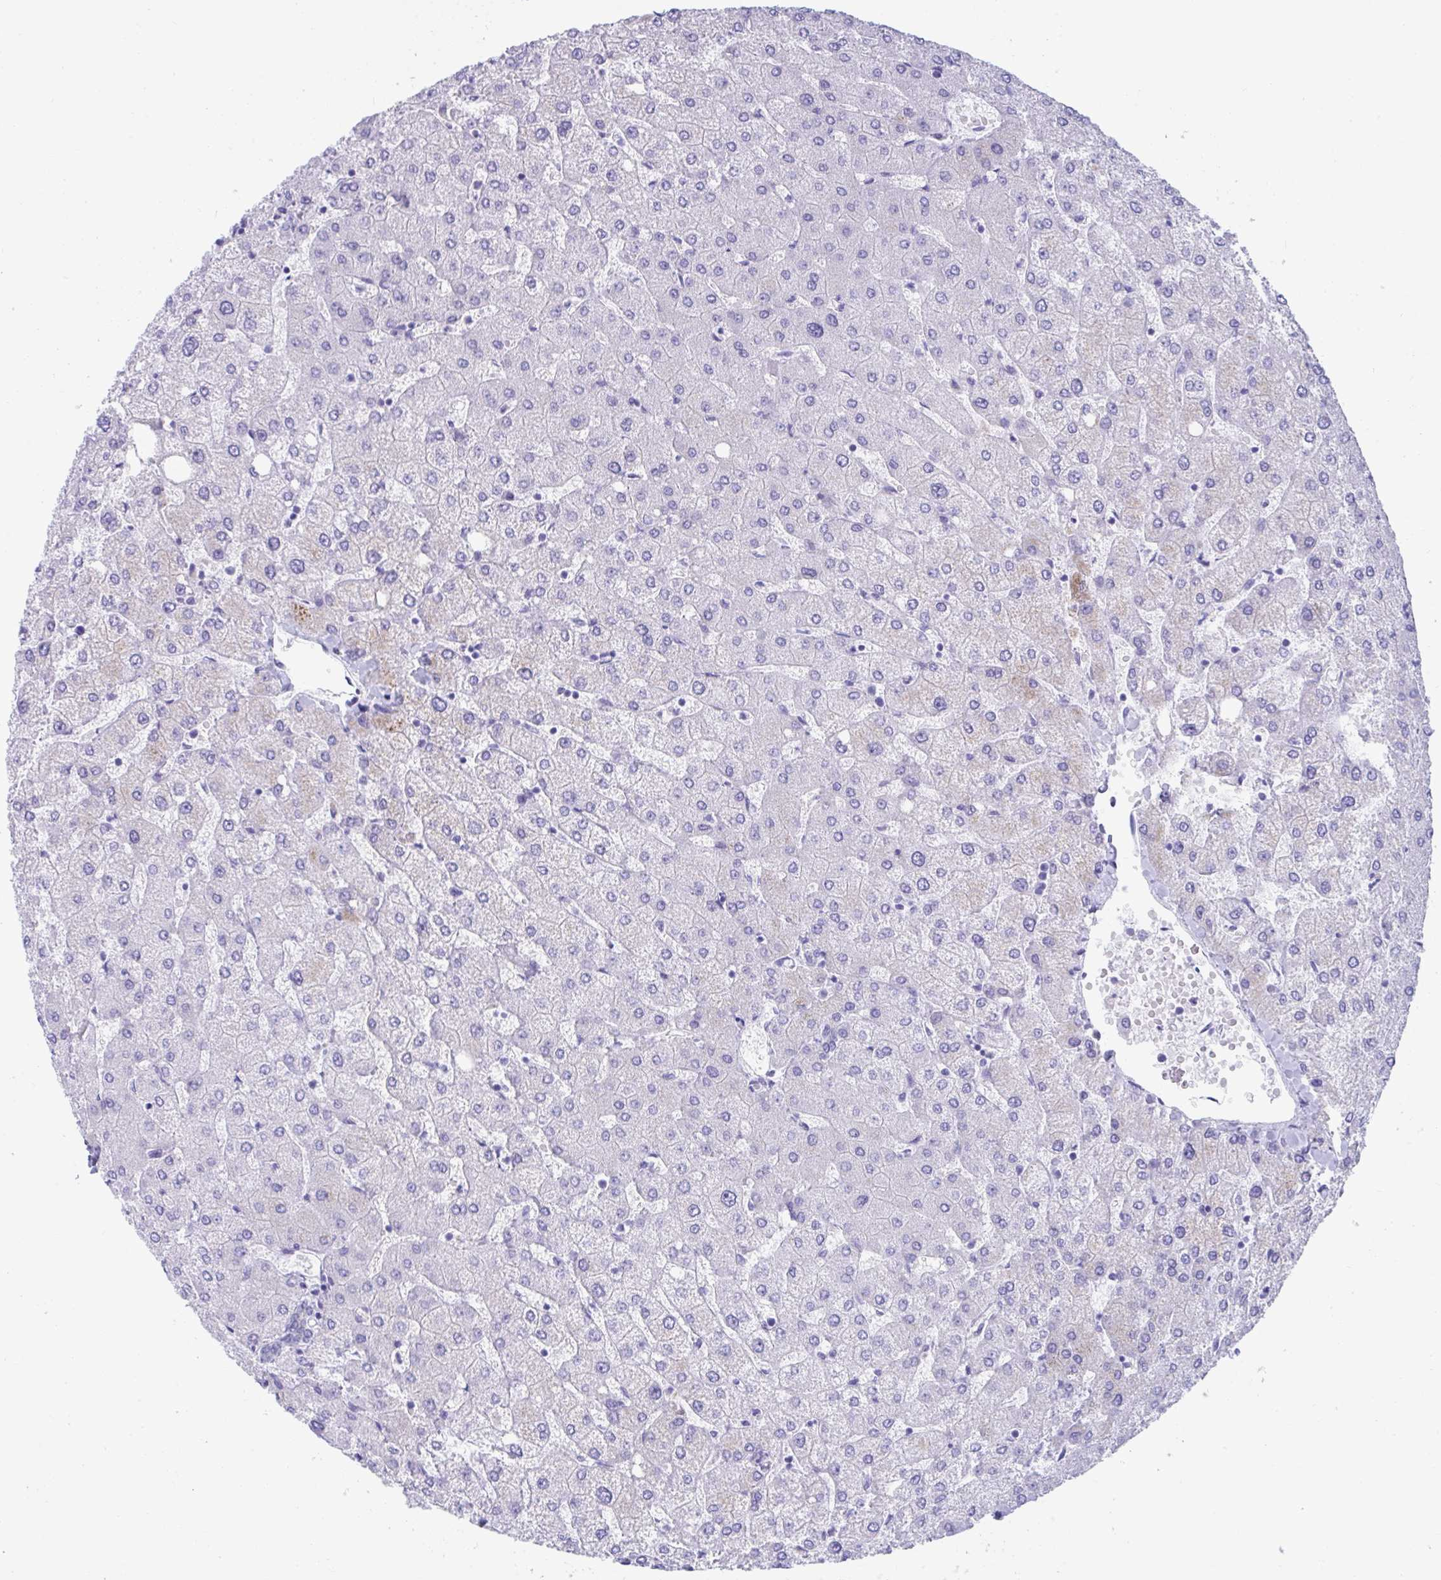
{"staining": {"intensity": "negative", "quantity": "none", "location": "none"}, "tissue": "liver", "cell_type": "Cholangiocytes", "image_type": "normal", "snomed": [{"axis": "morphology", "description": "Normal tissue, NOS"}, {"axis": "topography", "description": "Liver"}], "caption": "DAB immunohistochemical staining of benign human liver exhibits no significant positivity in cholangiocytes.", "gene": "TTC30A", "patient": {"sex": "female", "age": 54}}